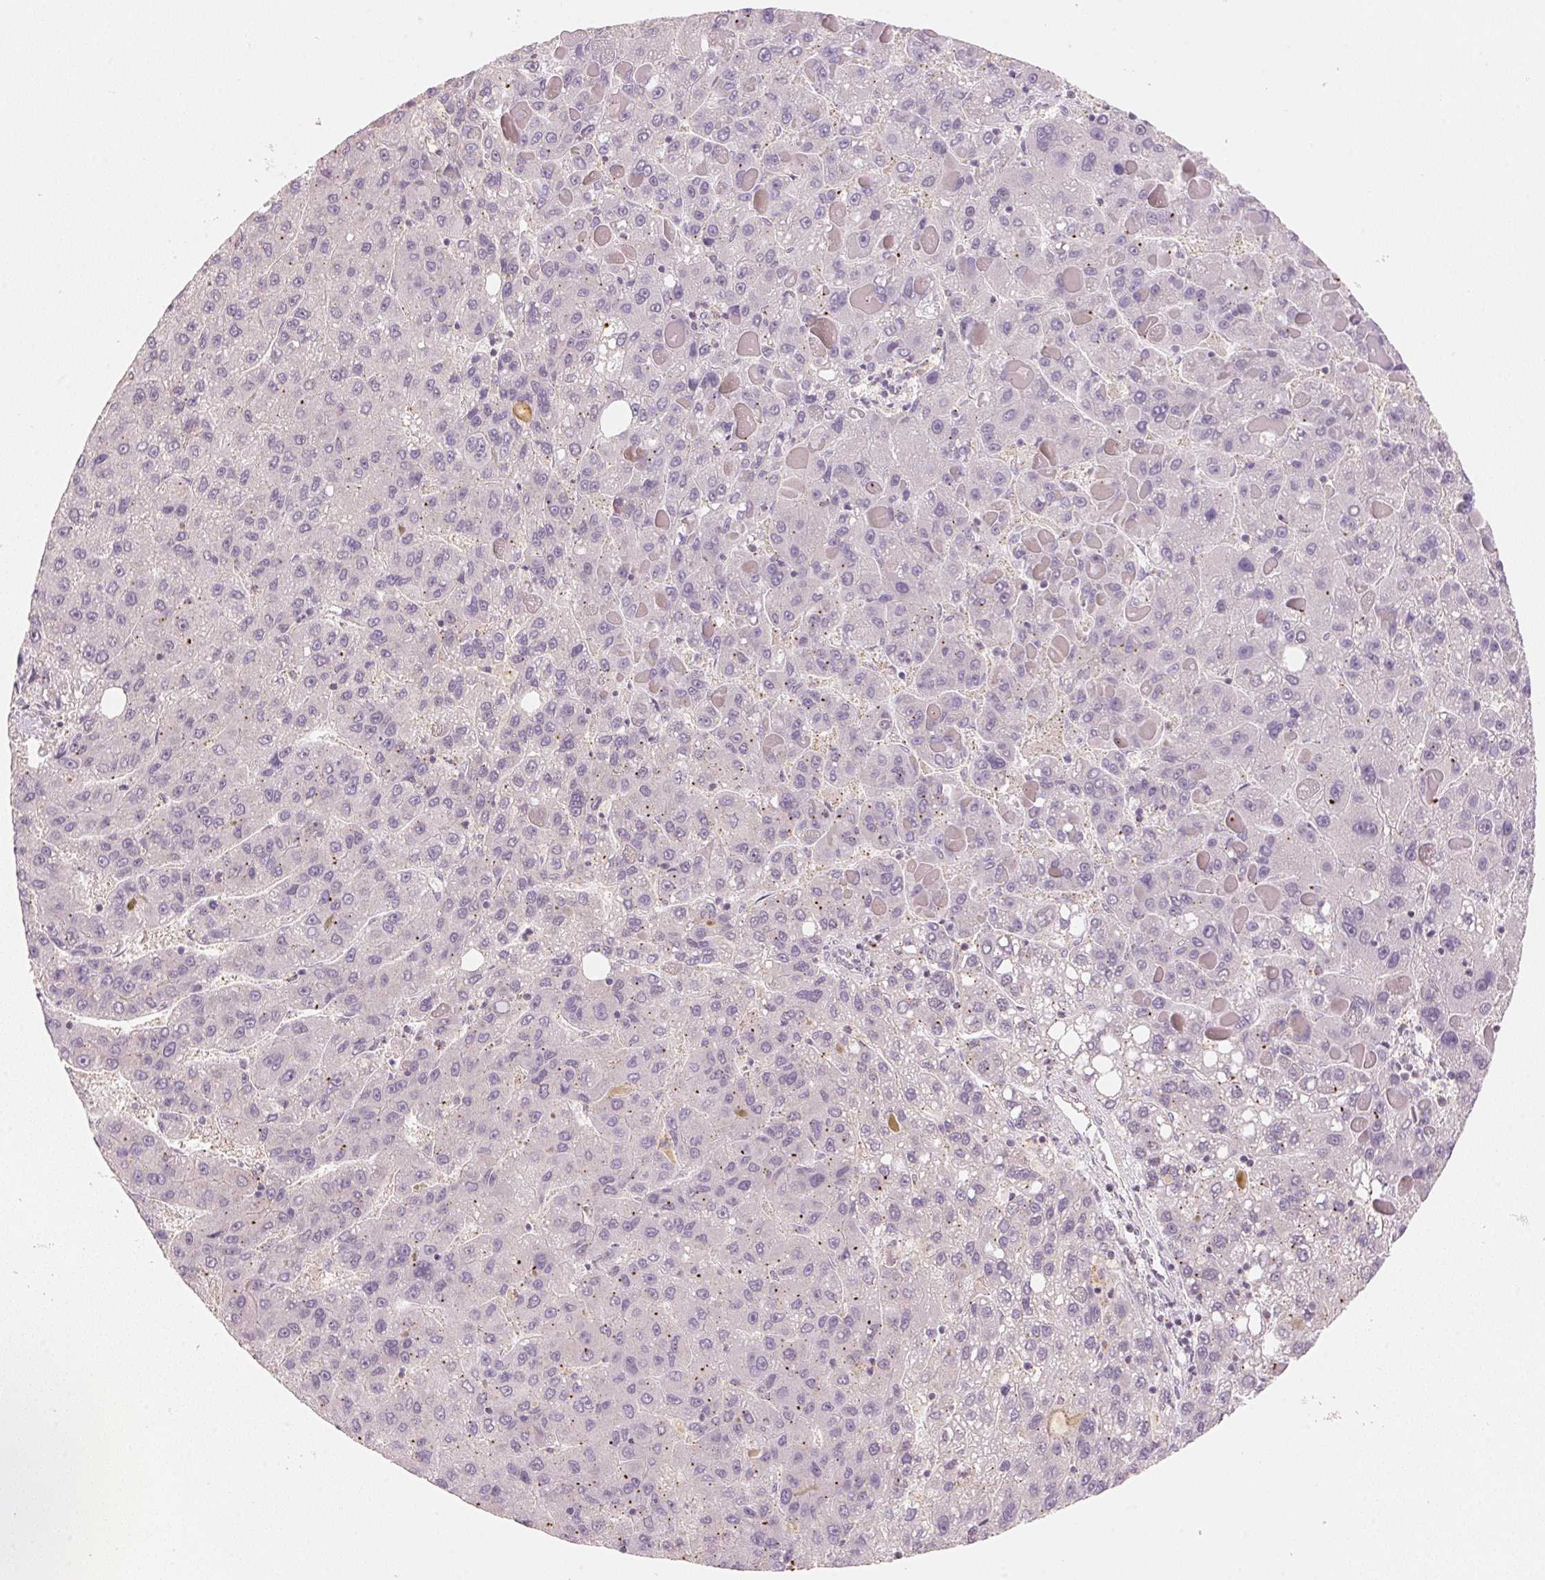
{"staining": {"intensity": "negative", "quantity": "none", "location": "none"}, "tissue": "liver cancer", "cell_type": "Tumor cells", "image_type": "cancer", "snomed": [{"axis": "morphology", "description": "Carcinoma, Hepatocellular, NOS"}, {"axis": "topography", "description": "Liver"}], "caption": "A photomicrograph of liver cancer (hepatocellular carcinoma) stained for a protein reveals no brown staining in tumor cells. (Immunohistochemistry (ihc), brightfield microscopy, high magnification).", "gene": "HOXB13", "patient": {"sex": "female", "age": 82}}